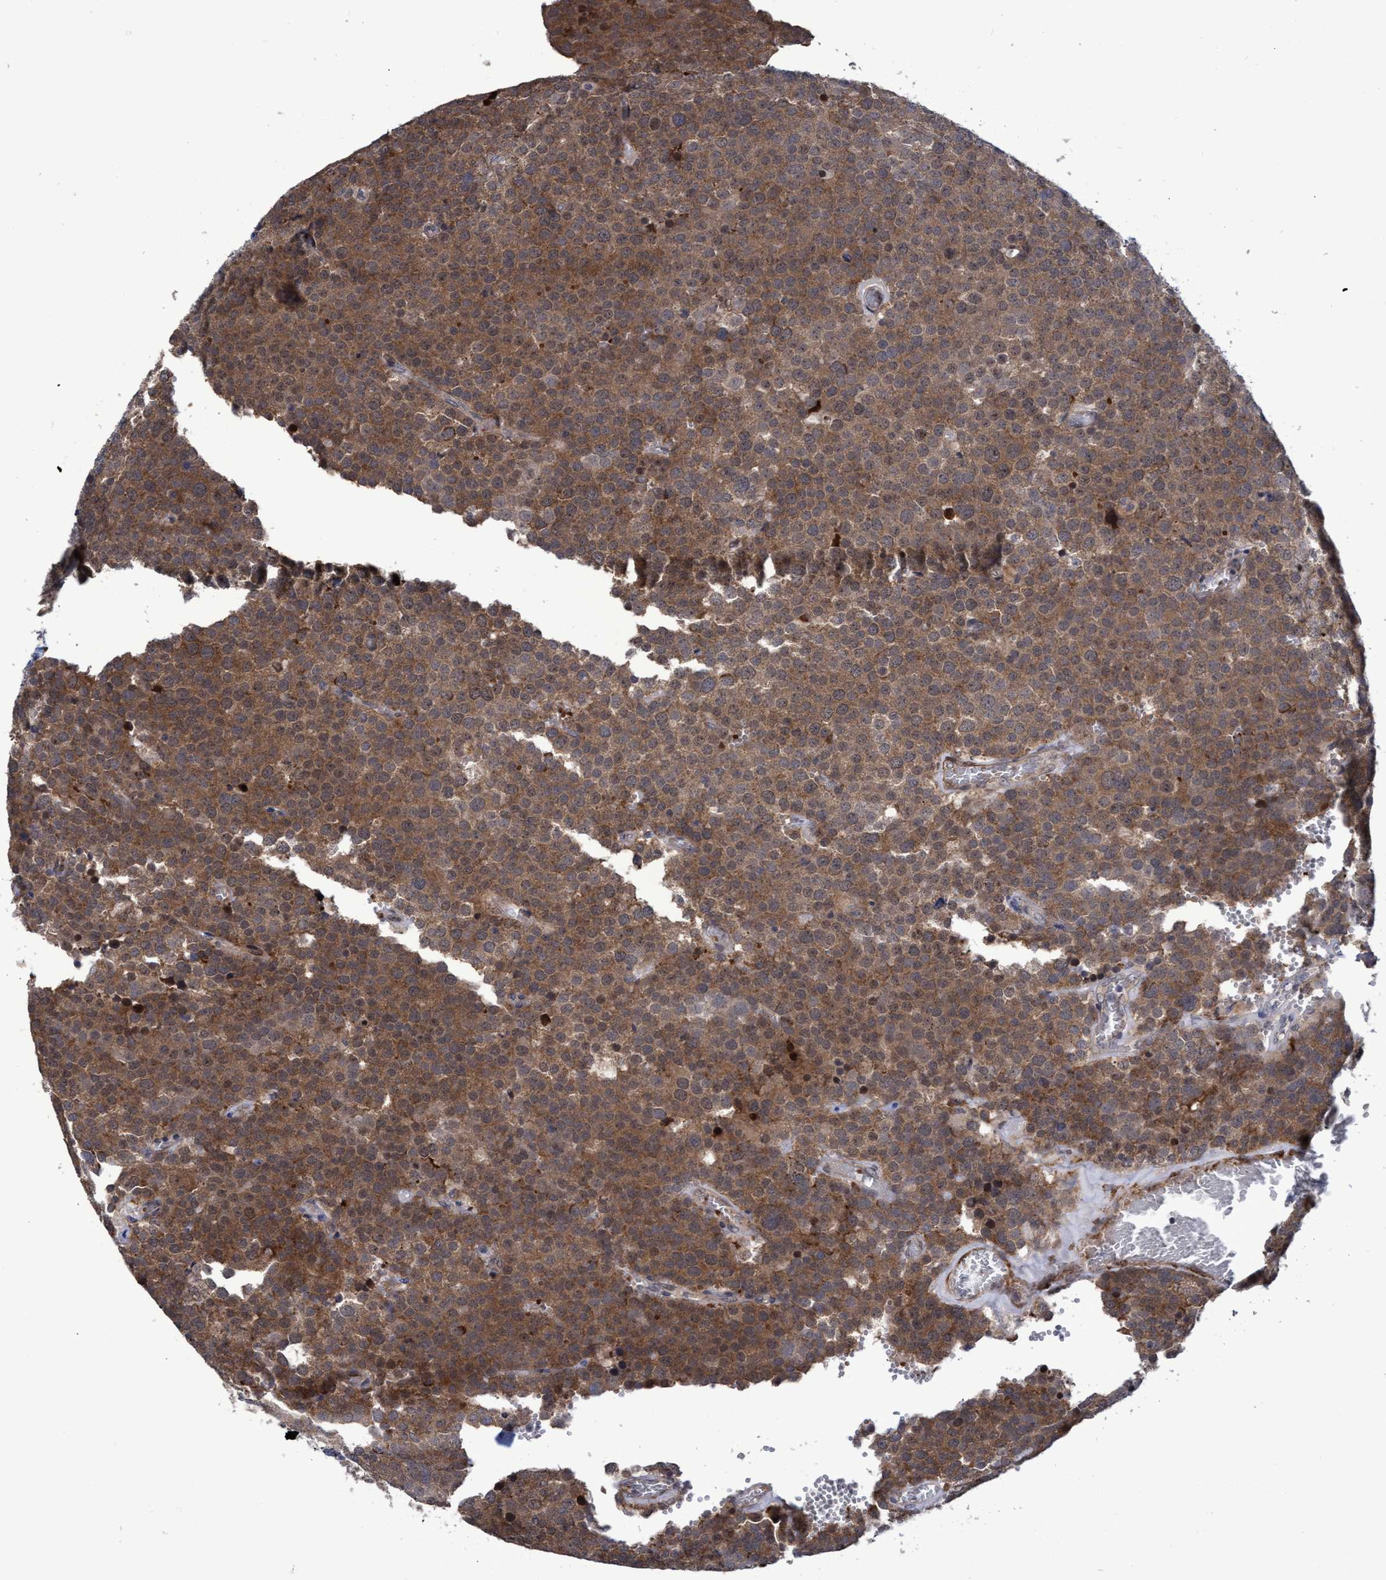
{"staining": {"intensity": "moderate", "quantity": ">75%", "location": "cytoplasmic/membranous"}, "tissue": "testis cancer", "cell_type": "Tumor cells", "image_type": "cancer", "snomed": [{"axis": "morphology", "description": "Normal tissue, NOS"}, {"axis": "morphology", "description": "Seminoma, NOS"}, {"axis": "topography", "description": "Testis"}], "caption": "Human seminoma (testis) stained for a protein (brown) displays moderate cytoplasmic/membranous positive positivity in approximately >75% of tumor cells.", "gene": "ZNF750", "patient": {"sex": "male", "age": 71}}